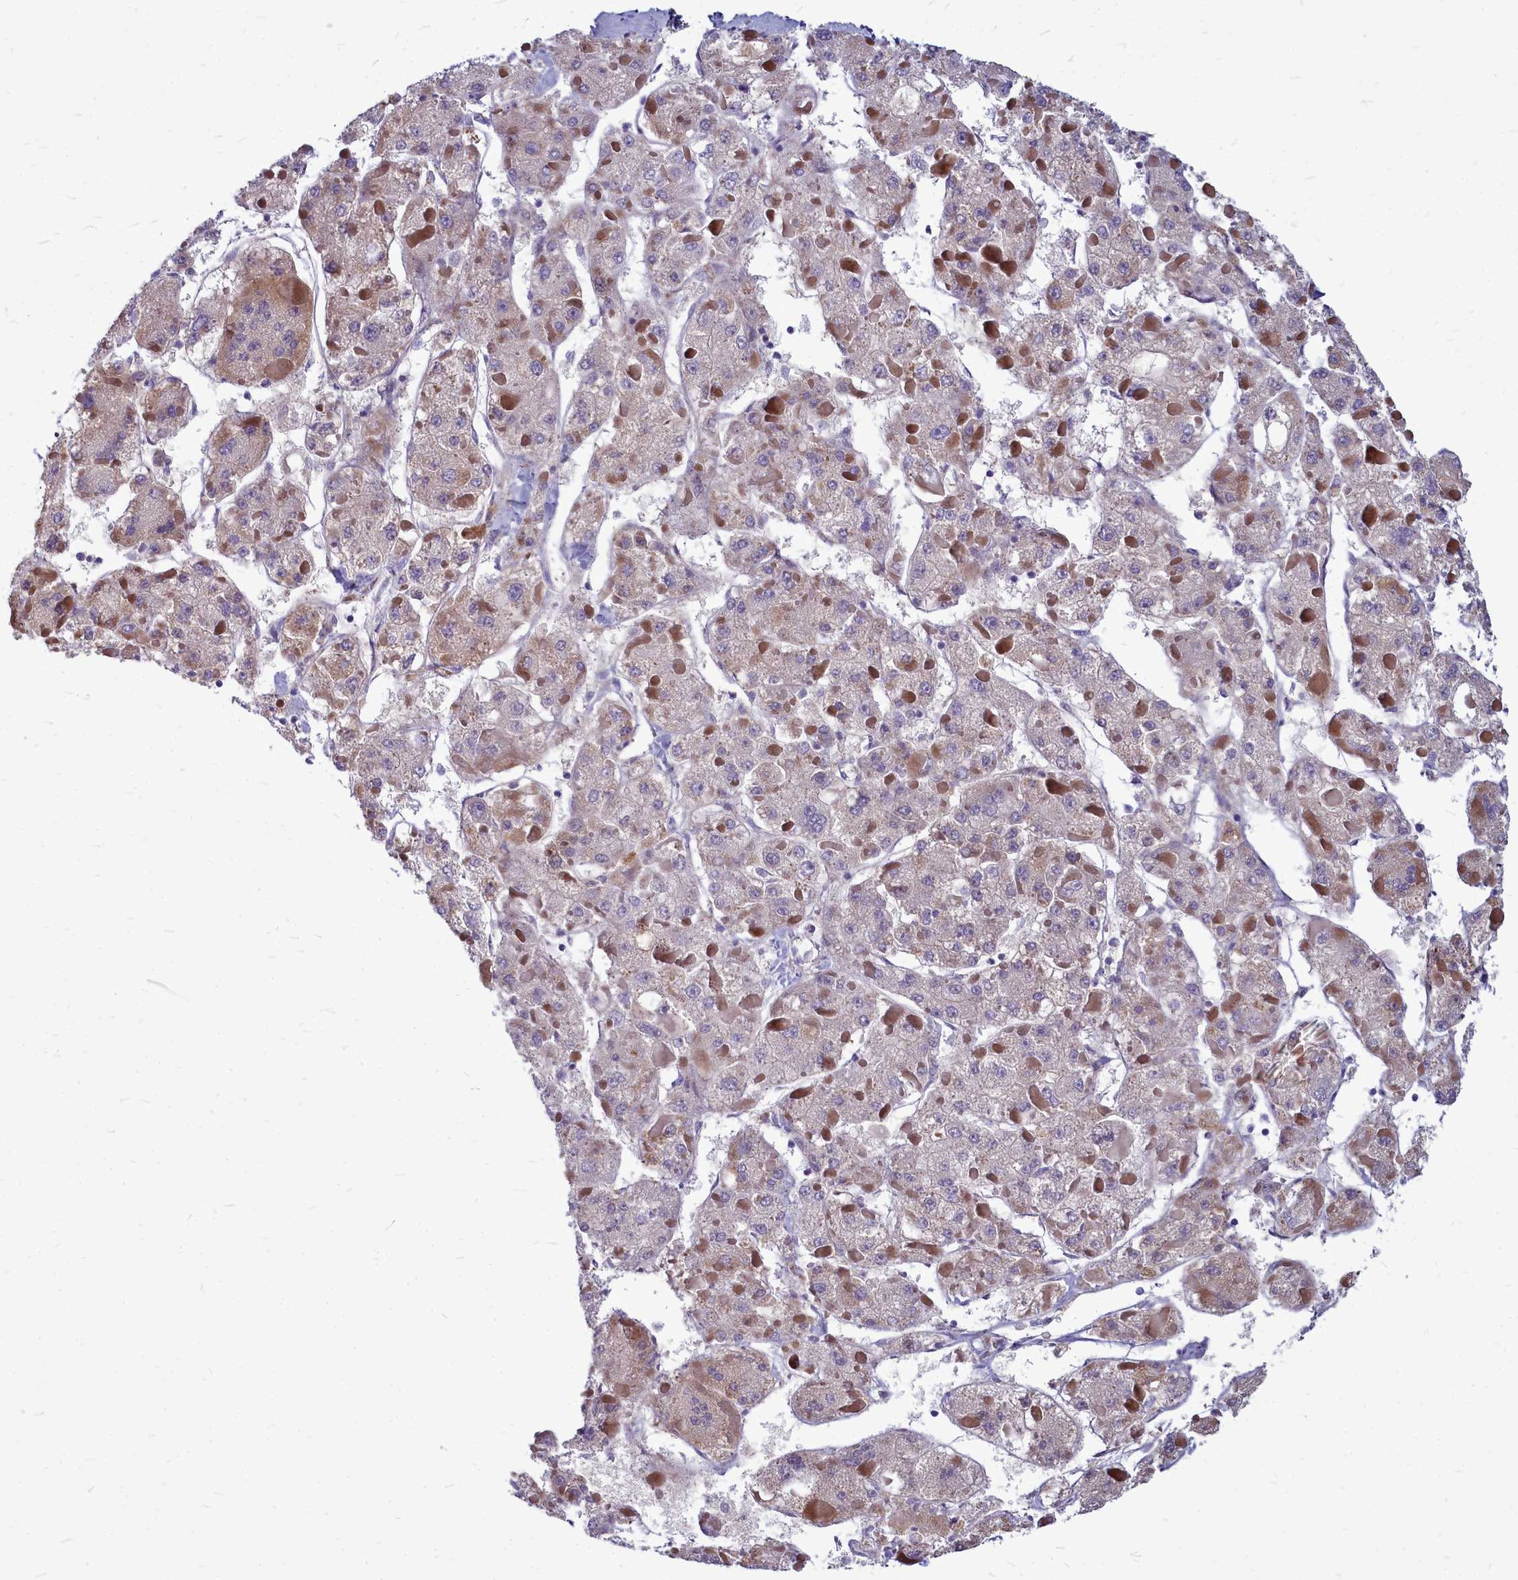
{"staining": {"intensity": "weak", "quantity": "25%-75%", "location": "cytoplasmic/membranous"}, "tissue": "liver cancer", "cell_type": "Tumor cells", "image_type": "cancer", "snomed": [{"axis": "morphology", "description": "Carcinoma, Hepatocellular, NOS"}, {"axis": "topography", "description": "Liver"}], "caption": "Liver hepatocellular carcinoma stained for a protein (brown) reveals weak cytoplasmic/membranous positive staining in approximately 25%-75% of tumor cells.", "gene": "SMPD4", "patient": {"sex": "female", "age": 73}}